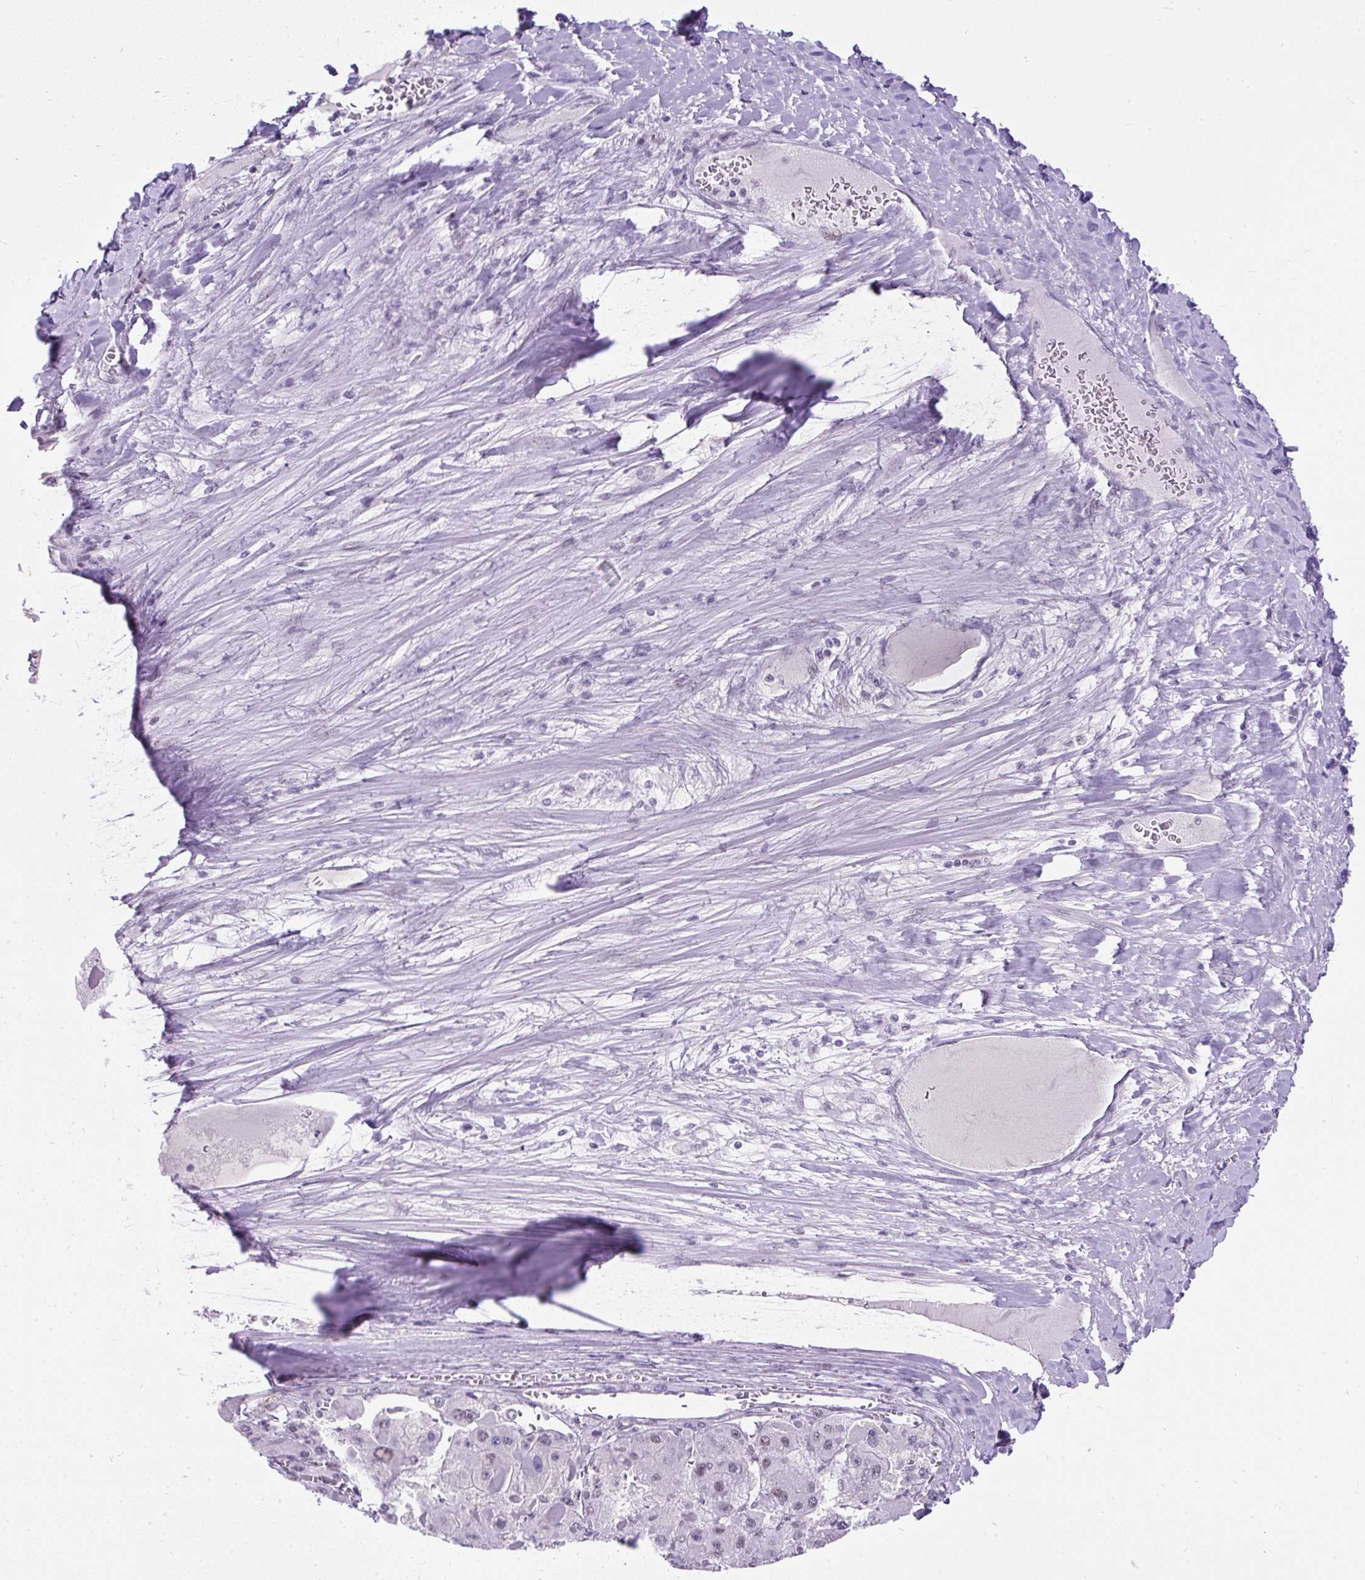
{"staining": {"intensity": "negative", "quantity": "none", "location": "none"}, "tissue": "liver cancer", "cell_type": "Tumor cells", "image_type": "cancer", "snomed": [{"axis": "morphology", "description": "Carcinoma, Hepatocellular, NOS"}, {"axis": "topography", "description": "Liver"}], "caption": "This is an immunohistochemistry image of human liver hepatocellular carcinoma. There is no expression in tumor cells.", "gene": "PLCXD2", "patient": {"sex": "female", "age": 73}}